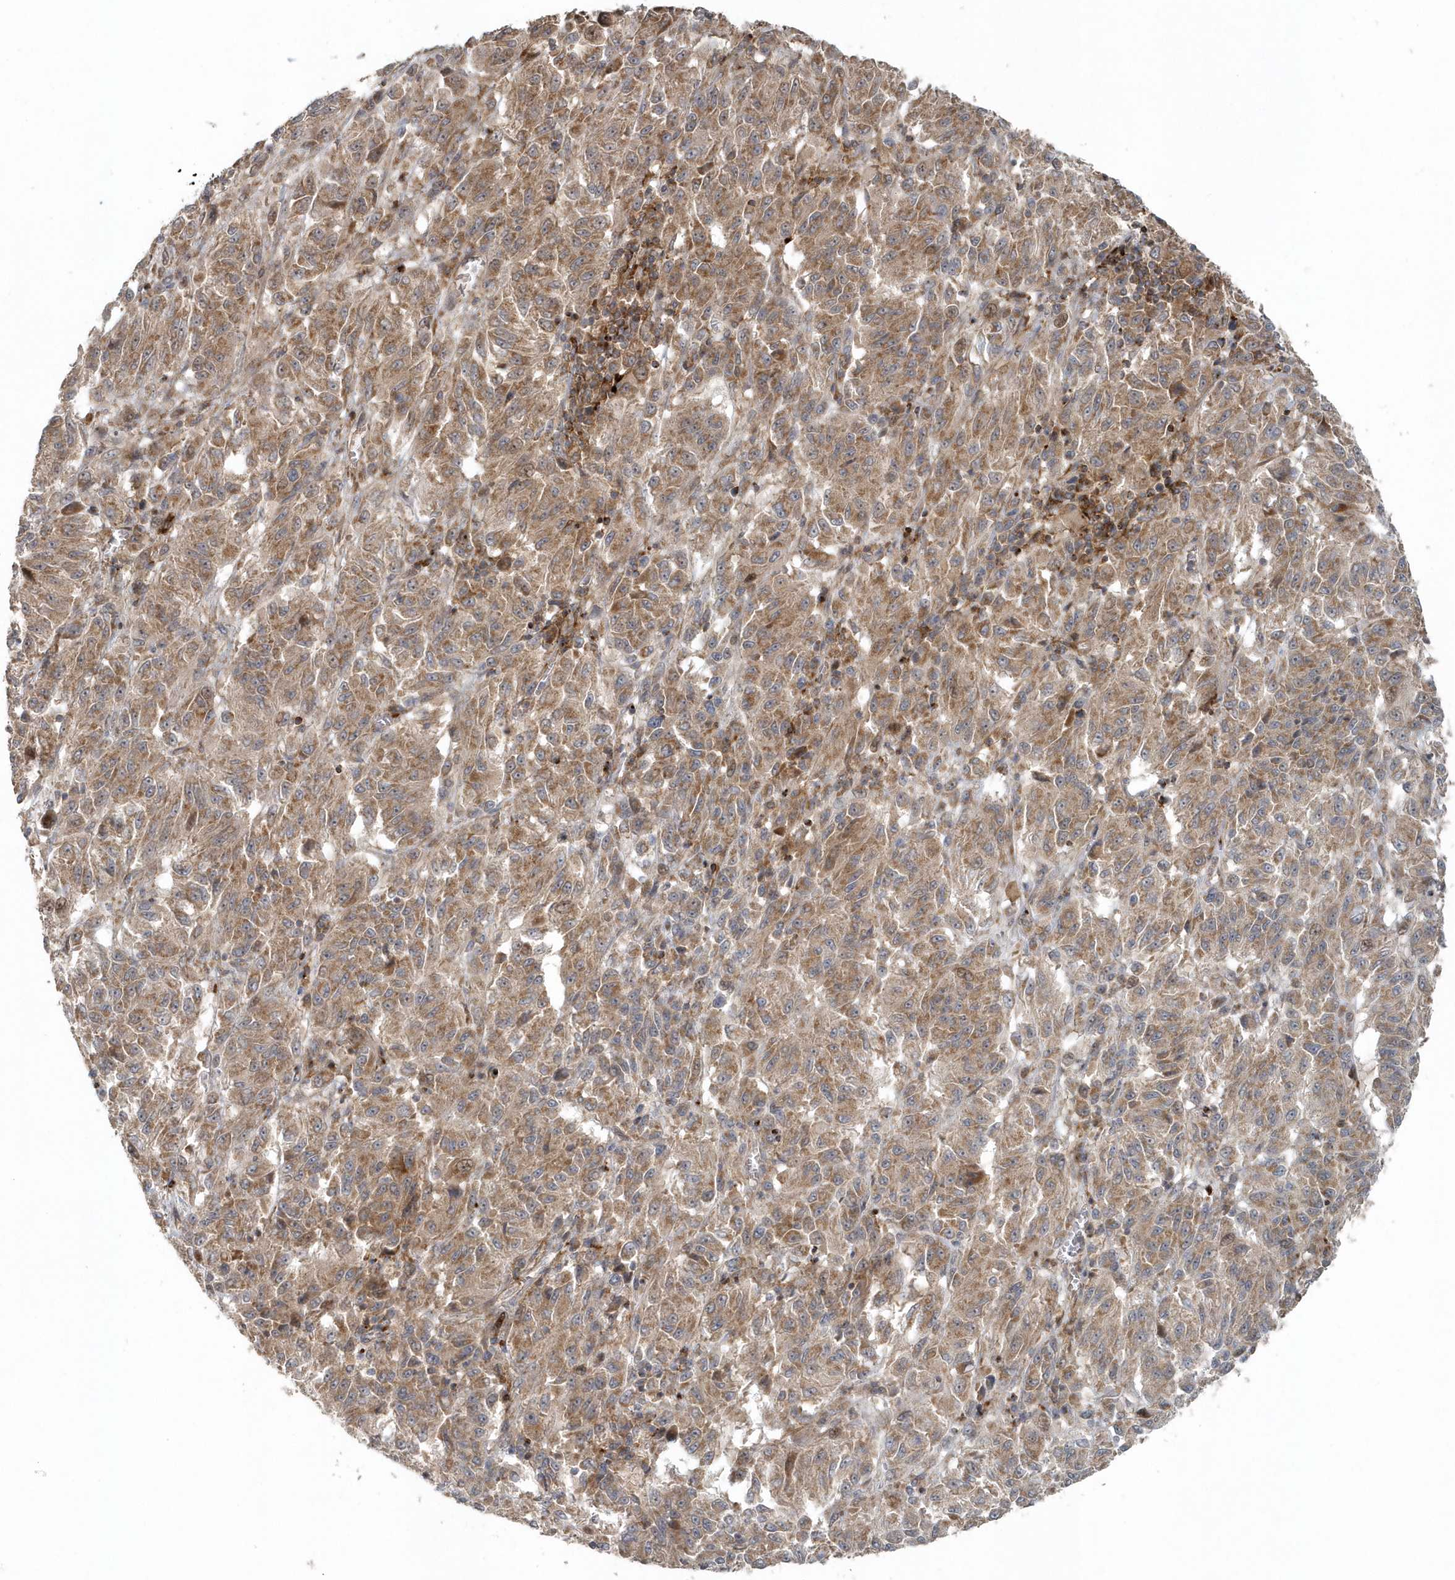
{"staining": {"intensity": "moderate", "quantity": ">75%", "location": "cytoplasmic/membranous"}, "tissue": "melanoma", "cell_type": "Tumor cells", "image_type": "cancer", "snomed": [{"axis": "morphology", "description": "Malignant melanoma, Metastatic site"}, {"axis": "topography", "description": "Lung"}], "caption": "Moderate cytoplasmic/membranous expression for a protein is present in approximately >75% of tumor cells of malignant melanoma (metastatic site) using IHC.", "gene": "MMUT", "patient": {"sex": "male", "age": 64}}